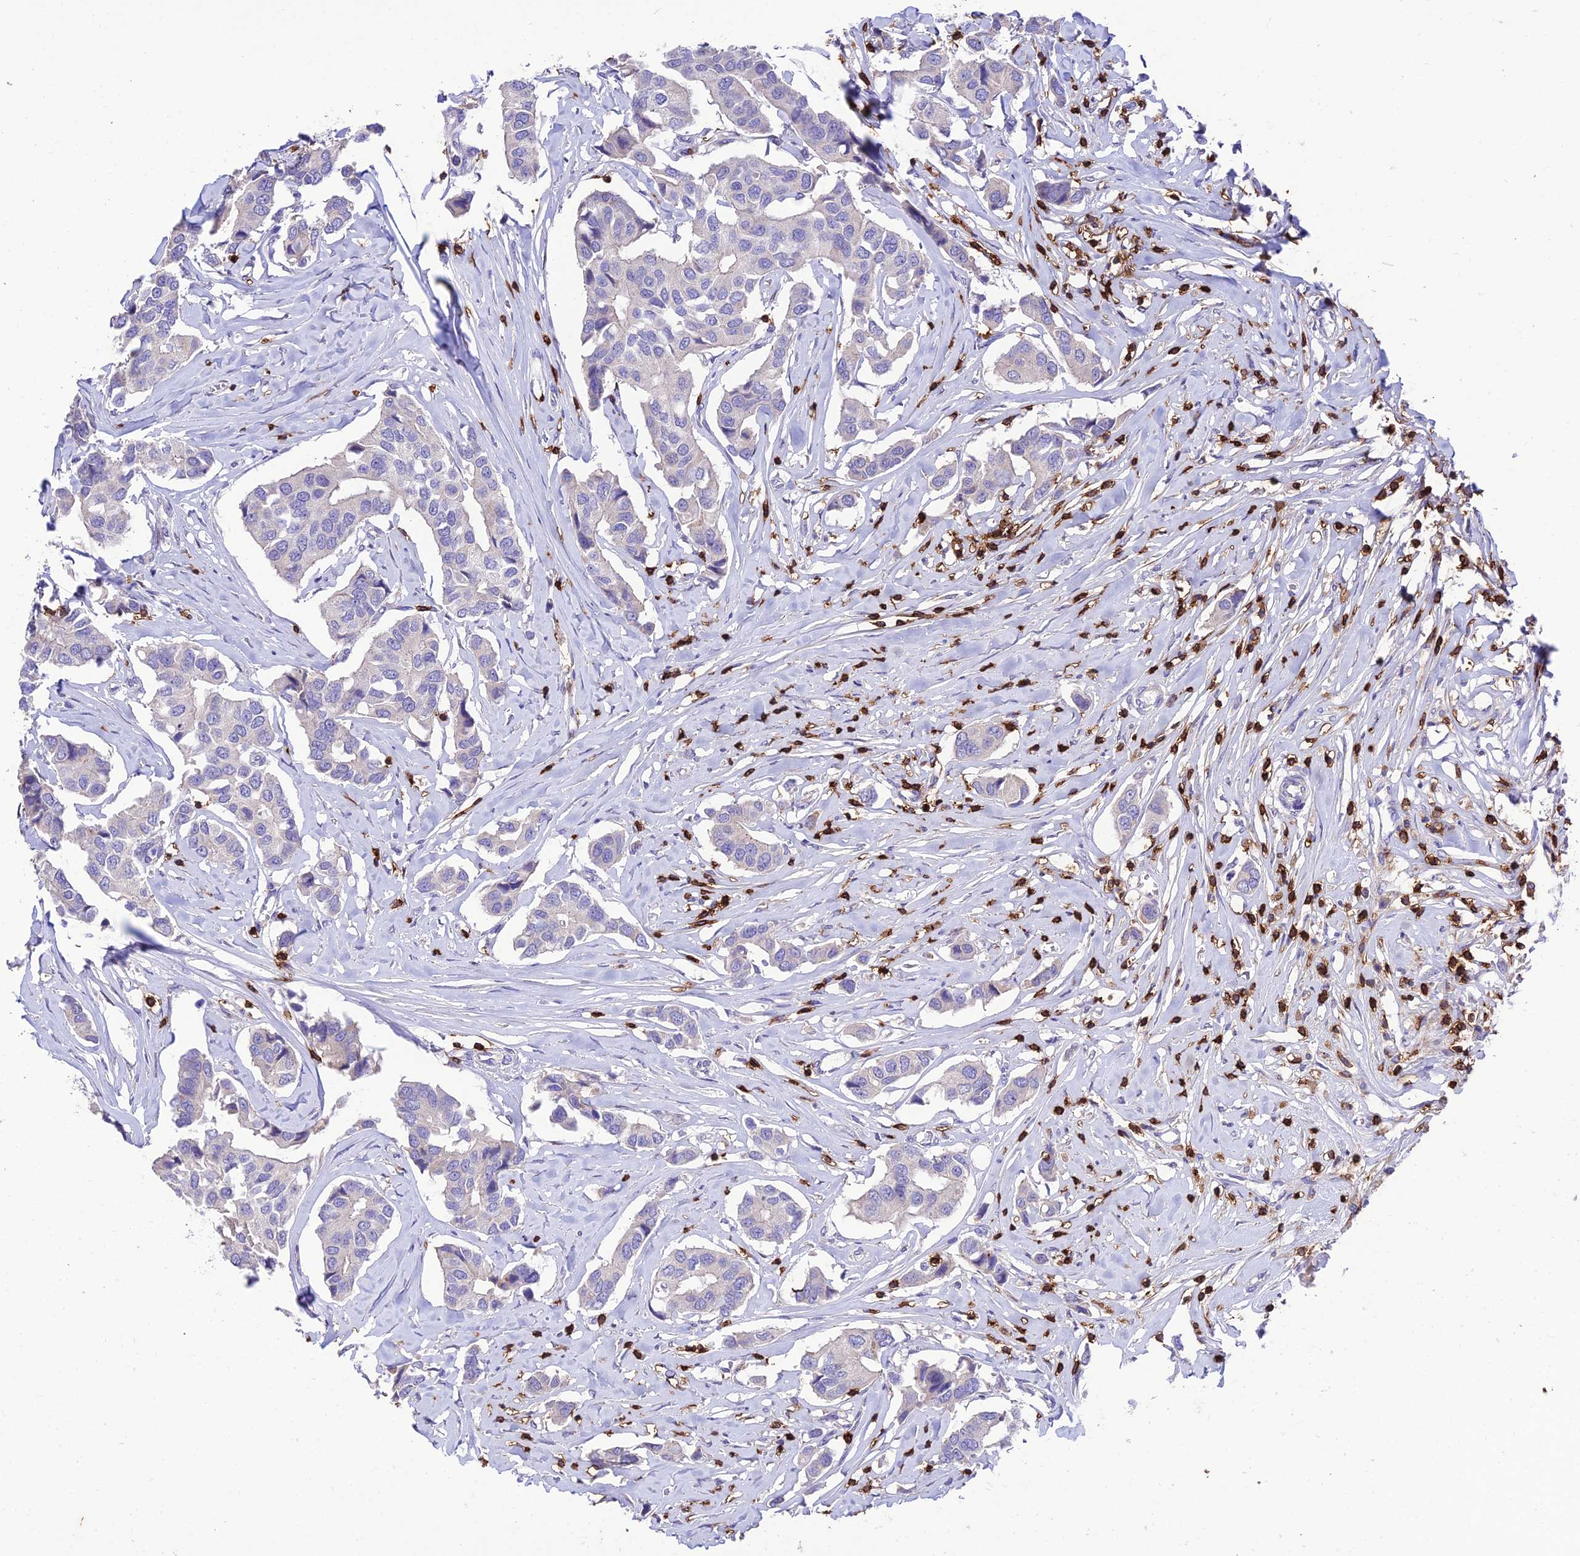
{"staining": {"intensity": "negative", "quantity": "none", "location": "none"}, "tissue": "breast cancer", "cell_type": "Tumor cells", "image_type": "cancer", "snomed": [{"axis": "morphology", "description": "Duct carcinoma"}, {"axis": "topography", "description": "Breast"}], "caption": "Immunohistochemical staining of human breast cancer (intraductal carcinoma) exhibits no significant staining in tumor cells.", "gene": "PTPRCAP", "patient": {"sex": "female", "age": 80}}